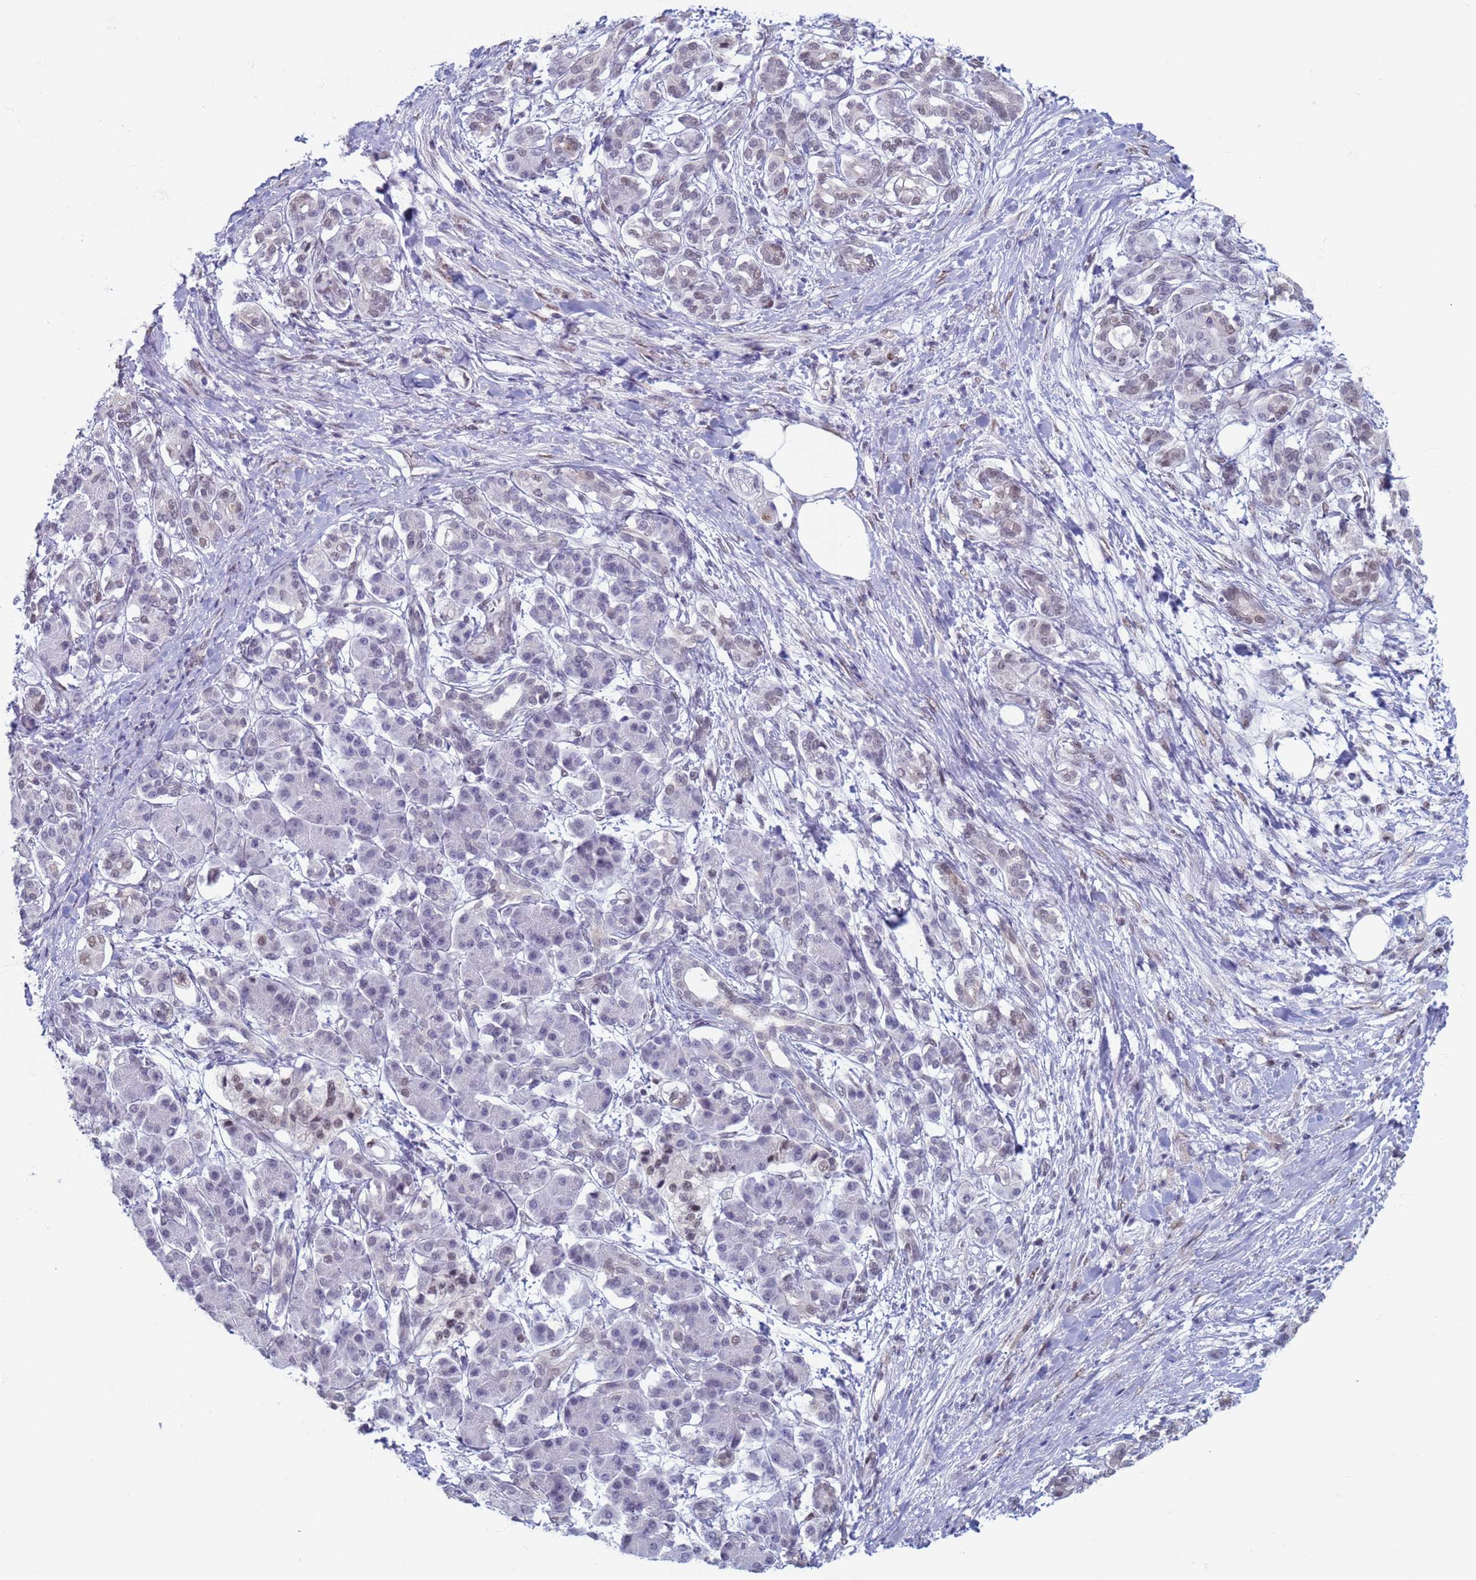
{"staining": {"intensity": "weak", "quantity": "<25%", "location": "nuclear"}, "tissue": "pancreatic cancer", "cell_type": "Tumor cells", "image_type": "cancer", "snomed": [{"axis": "morphology", "description": "Adenocarcinoma, NOS"}, {"axis": "topography", "description": "Pancreas"}], "caption": "The image shows no staining of tumor cells in pancreatic adenocarcinoma. (Immunohistochemistry (ihc), brightfield microscopy, high magnification).", "gene": "SAE1", "patient": {"sex": "female", "age": 55}}